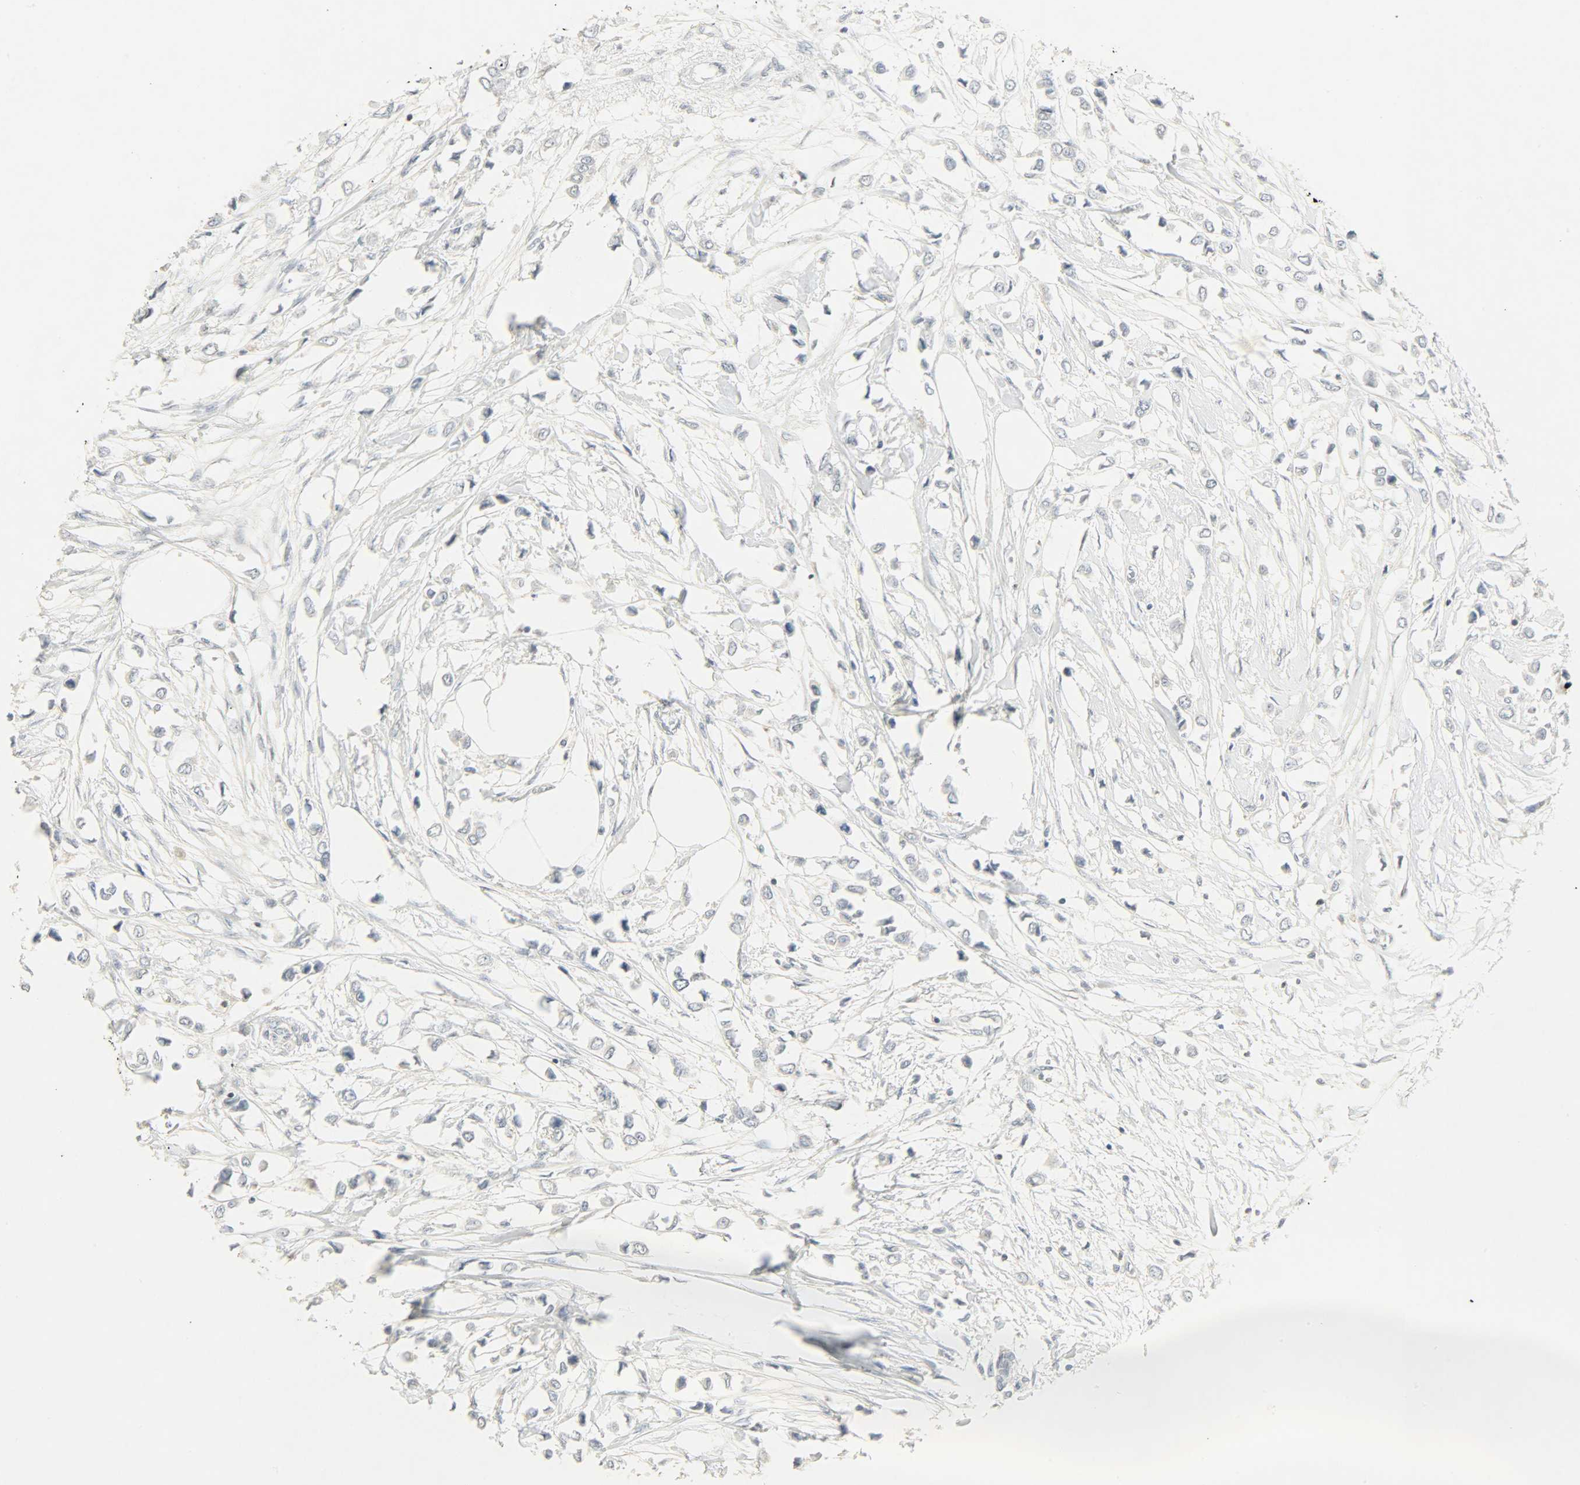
{"staining": {"intensity": "negative", "quantity": "none", "location": "none"}, "tissue": "breast cancer", "cell_type": "Tumor cells", "image_type": "cancer", "snomed": [{"axis": "morphology", "description": "Lobular carcinoma"}, {"axis": "topography", "description": "Breast"}], "caption": "DAB immunohistochemical staining of human breast cancer demonstrates no significant expression in tumor cells.", "gene": "CAMK4", "patient": {"sex": "female", "age": 51}}